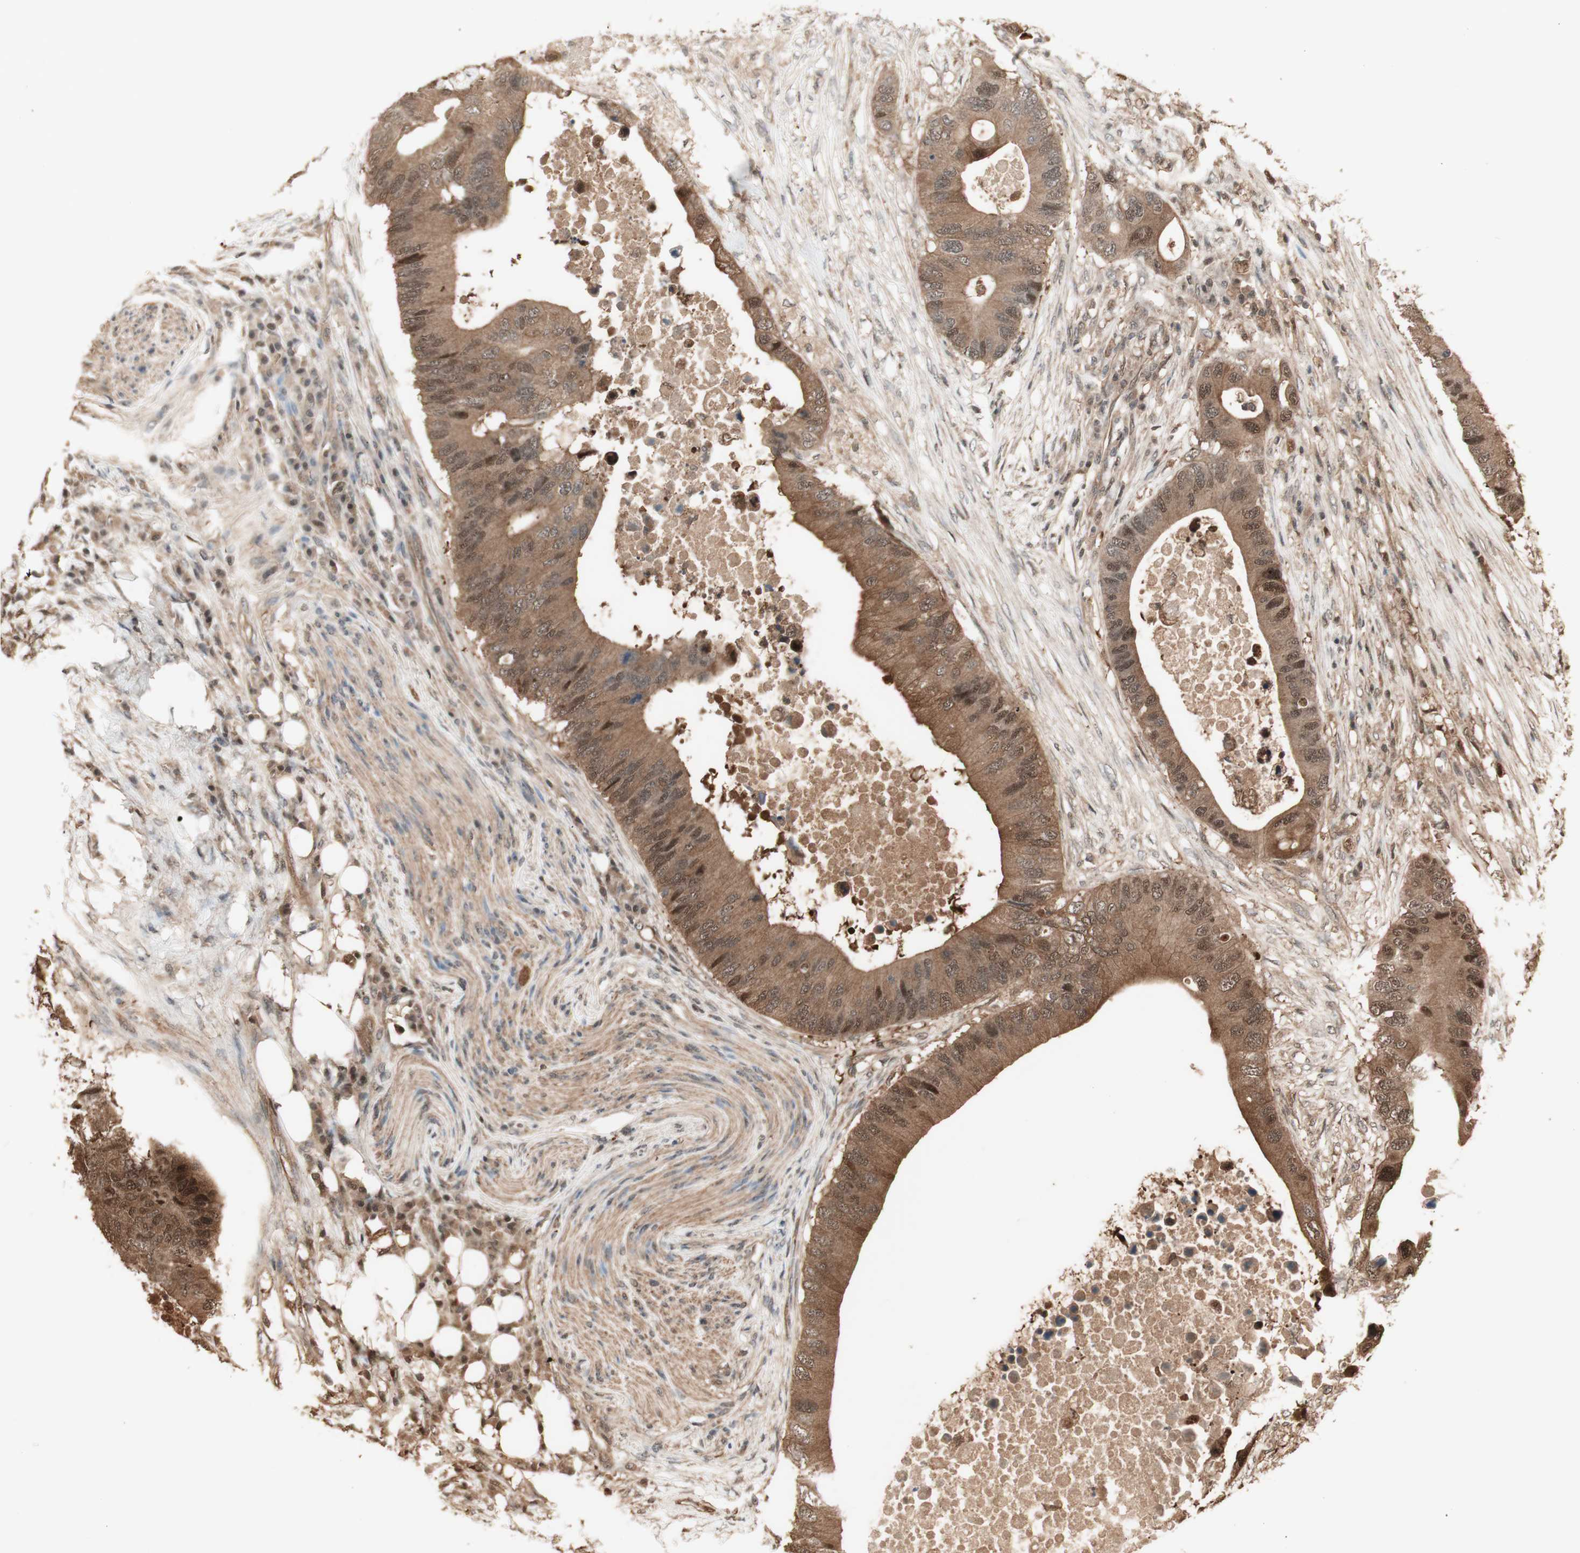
{"staining": {"intensity": "moderate", "quantity": ">75%", "location": "cytoplasmic/membranous,nuclear"}, "tissue": "colorectal cancer", "cell_type": "Tumor cells", "image_type": "cancer", "snomed": [{"axis": "morphology", "description": "Adenocarcinoma, NOS"}, {"axis": "topography", "description": "Colon"}], "caption": "Adenocarcinoma (colorectal) was stained to show a protein in brown. There is medium levels of moderate cytoplasmic/membranous and nuclear positivity in about >75% of tumor cells.", "gene": "YWHAB", "patient": {"sex": "male", "age": 71}}